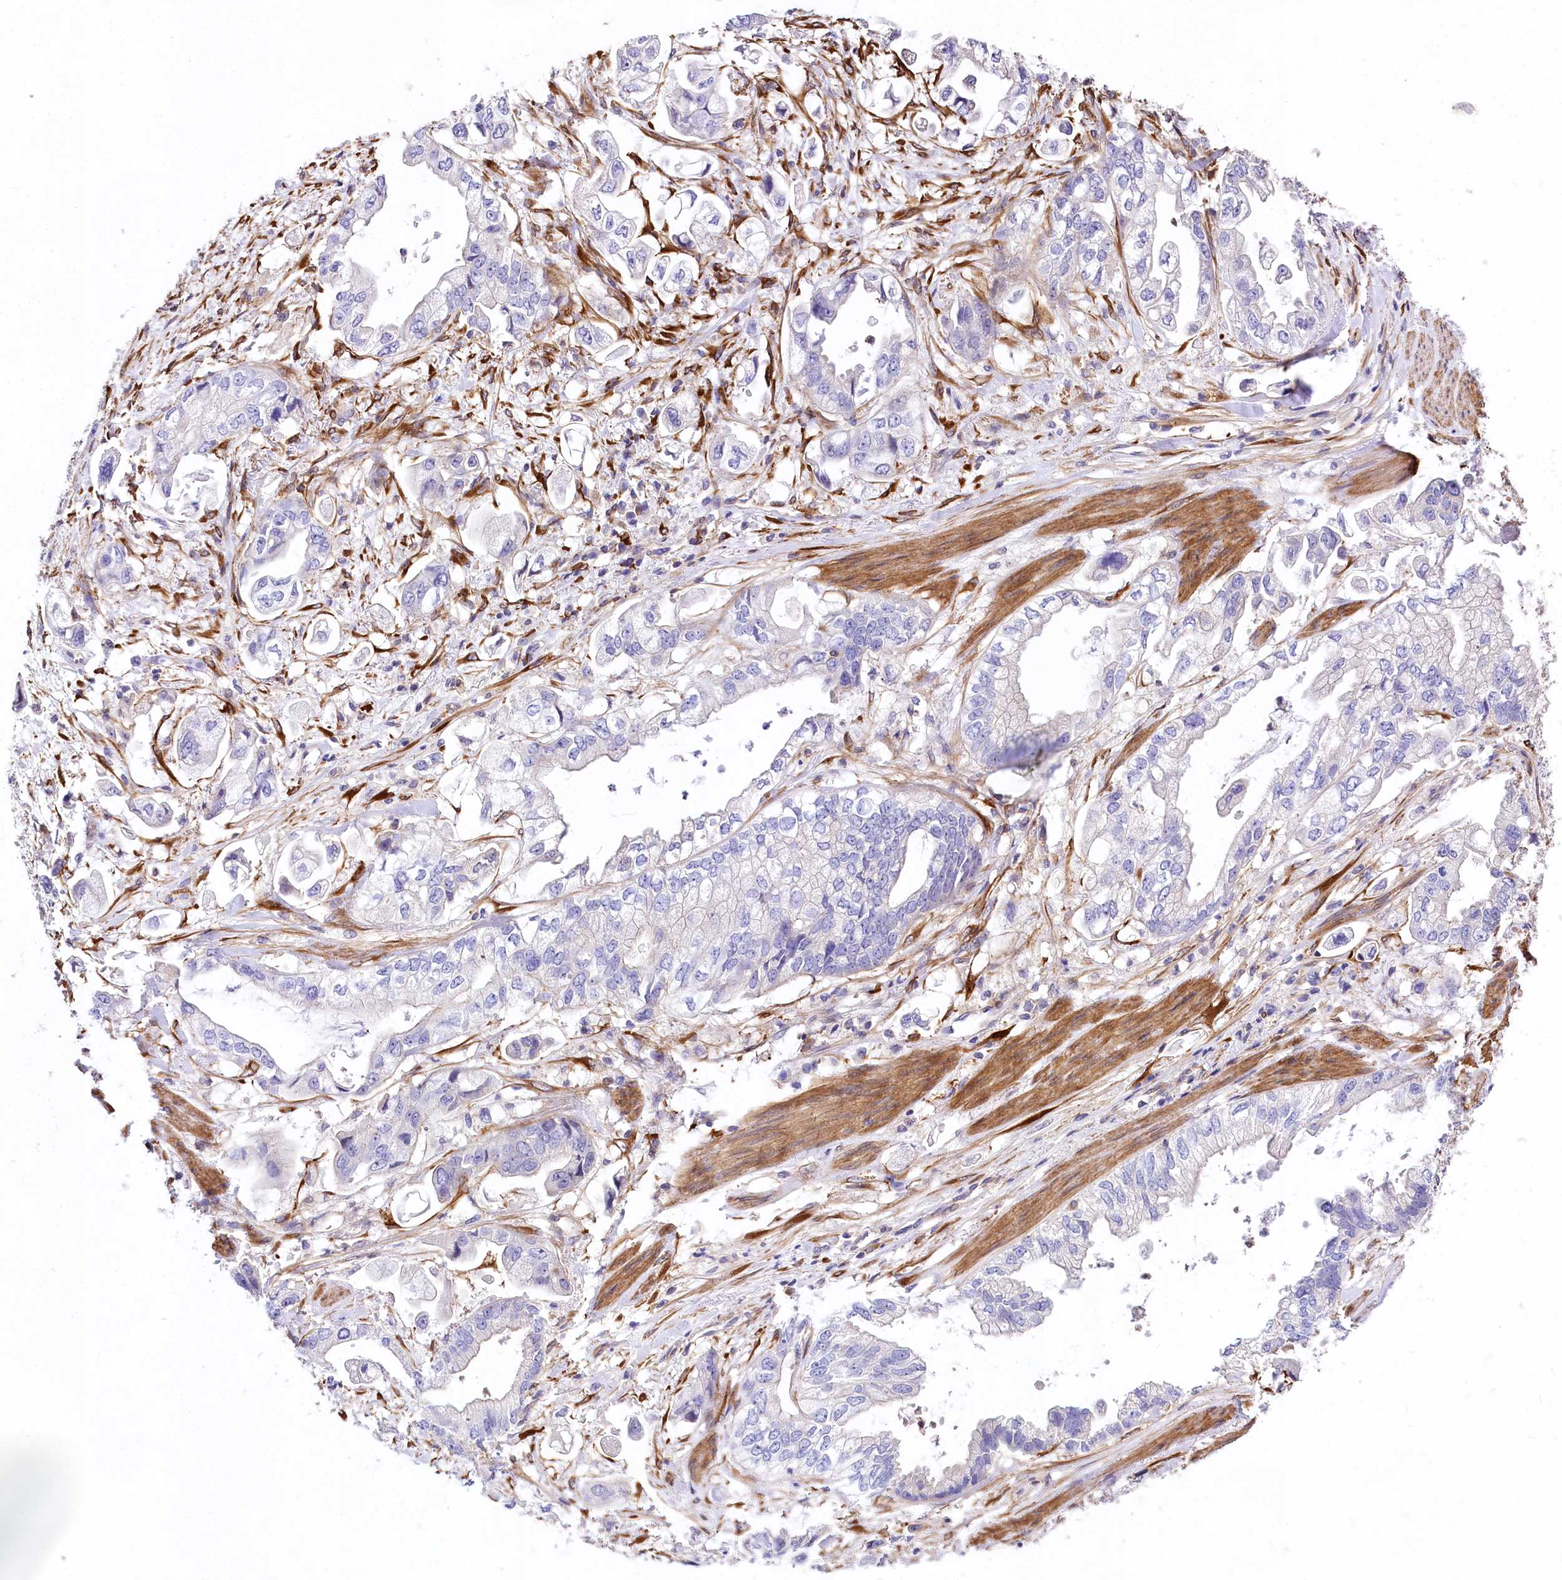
{"staining": {"intensity": "negative", "quantity": "none", "location": "none"}, "tissue": "stomach cancer", "cell_type": "Tumor cells", "image_type": "cancer", "snomed": [{"axis": "morphology", "description": "Adenocarcinoma, NOS"}, {"axis": "topography", "description": "Stomach"}], "caption": "The image demonstrates no staining of tumor cells in stomach cancer (adenocarcinoma). Nuclei are stained in blue.", "gene": "FCHSD2", "patient": {"sex": "male", "age": 62}}